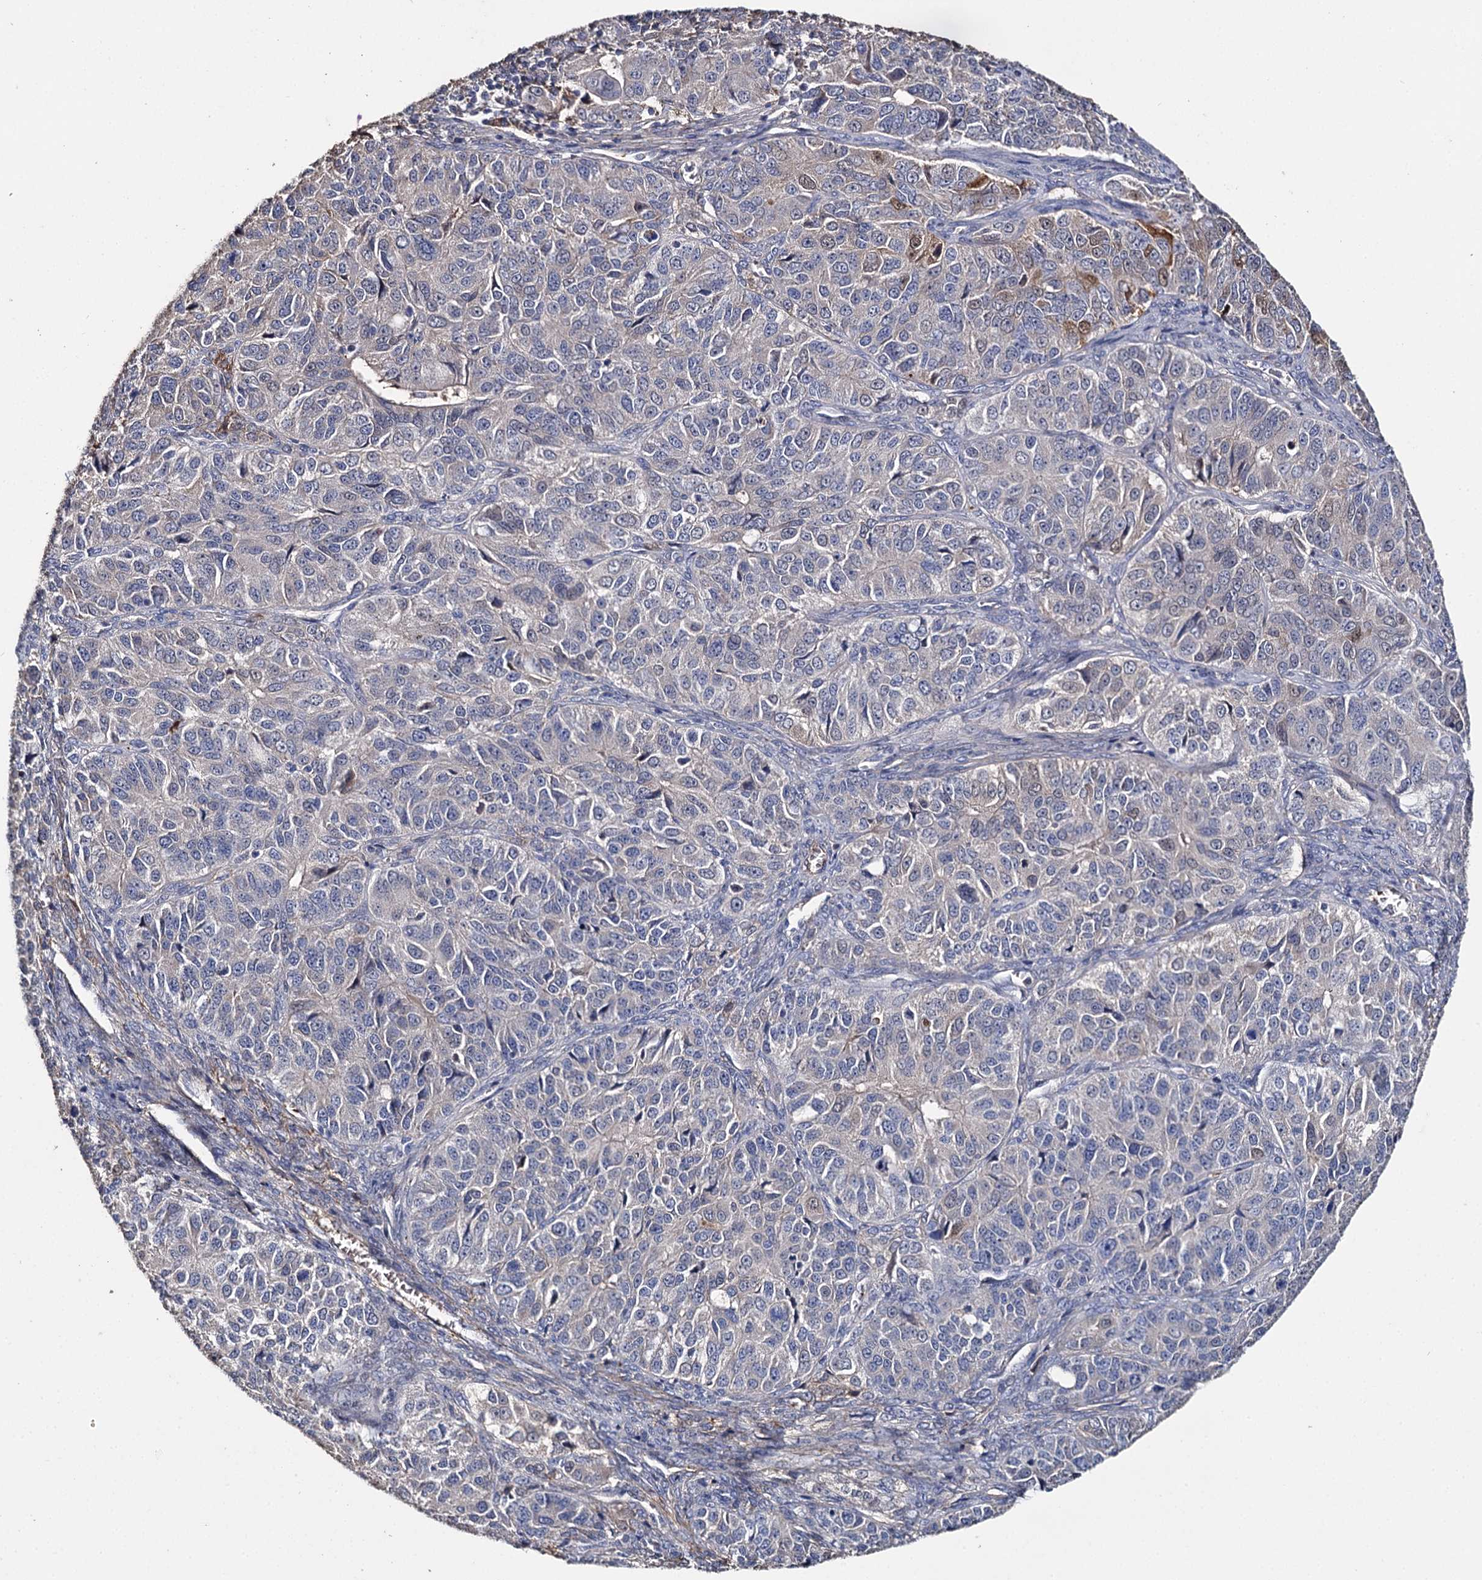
{"staining": {"intensity": "negative", "quantity": "none", "location": "none"}, "tissue": "ovarian cancer", "cell_type": "Tumor cells", "image_type": "cancer", "snomed": [{"axis": "morphology", "description": "Carcinoma, endometroid"}, {"axis": "topography", "description": "Ovary"}], "caption": "Immunohistochemistry (IHC) of endometroid carcinoma (ovarian) demonstrates no staining in tumor cells.", "gene": "DNAH6", "patient": {"sex": "female", "age": 51}}